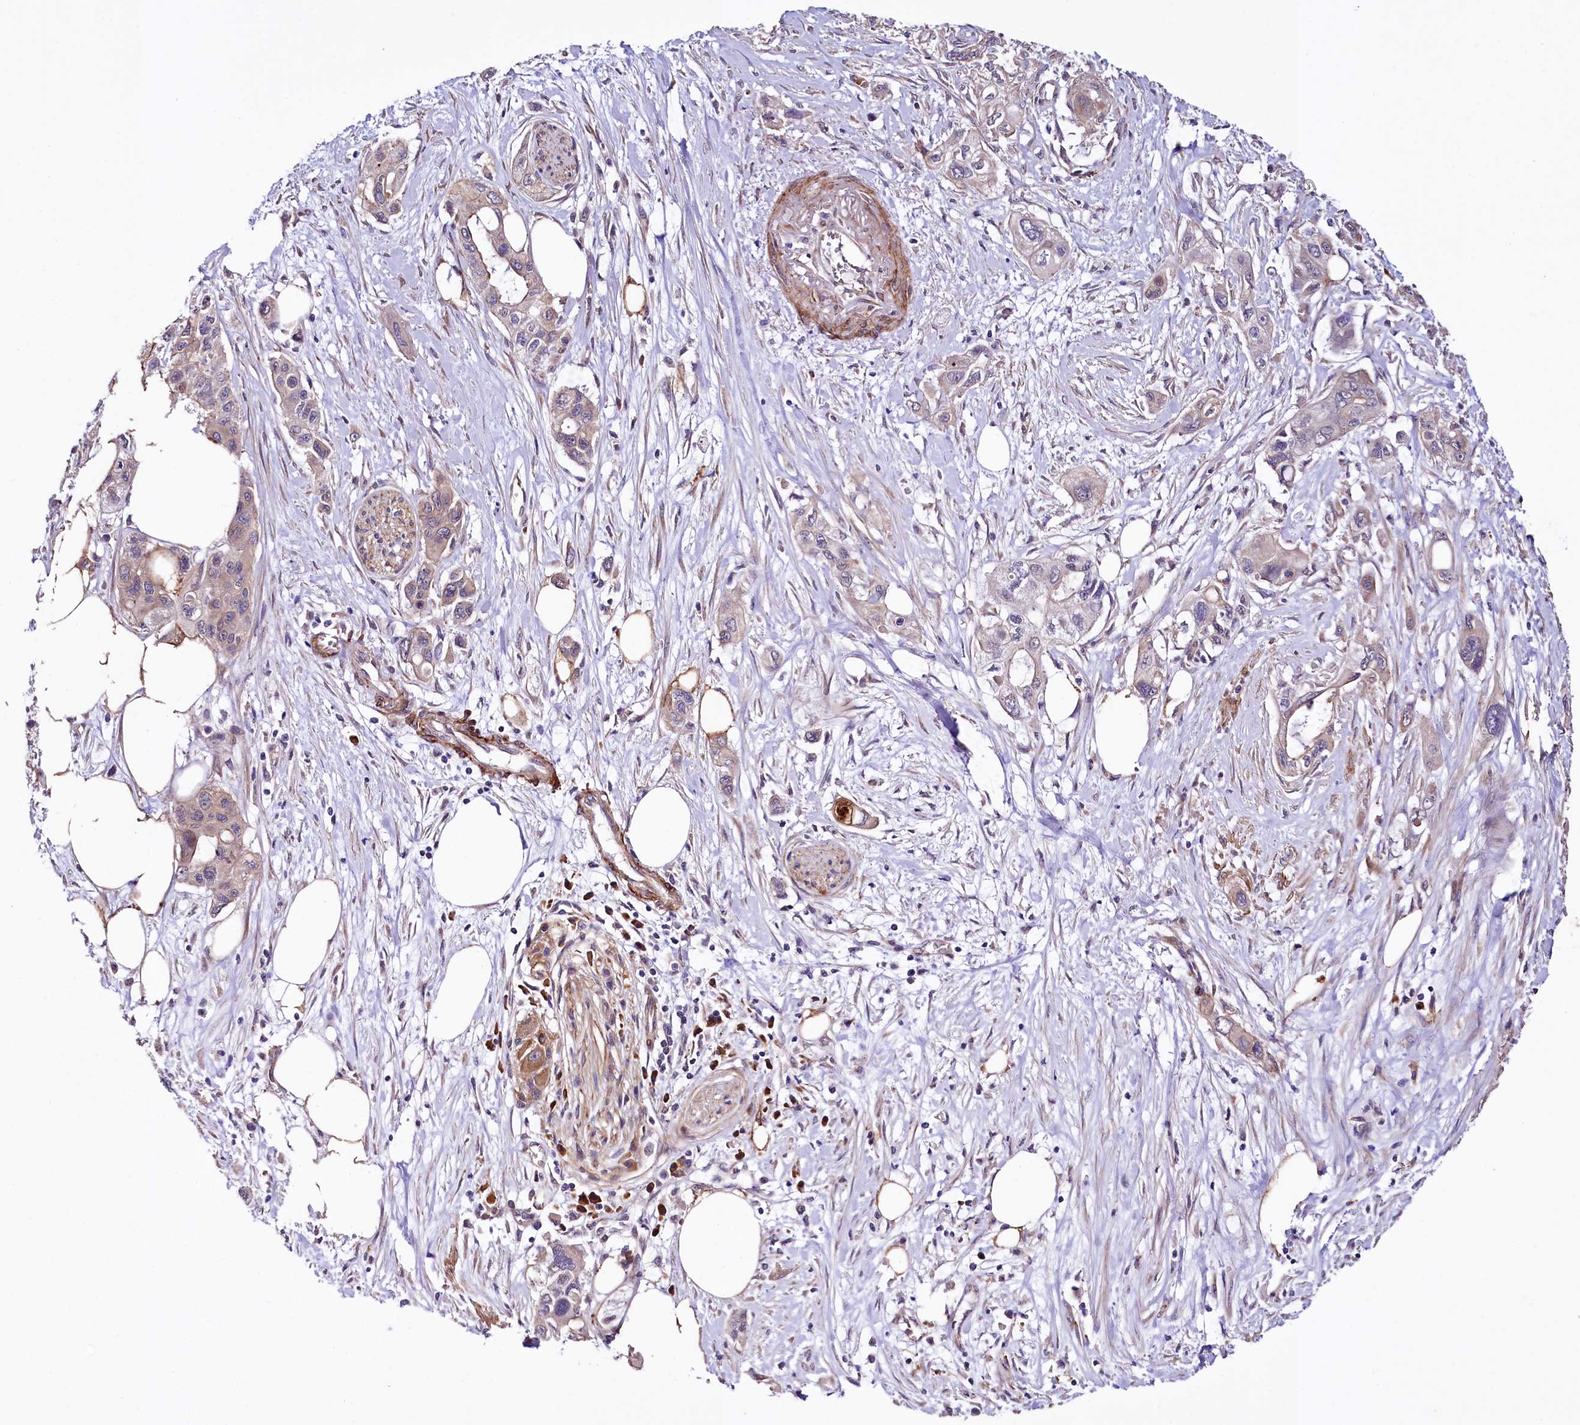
{"staining": {"intensity": "moderate", "quantity": "<25%", "location": "cytoplasmic/membranous"}, "tissue": "pancreatic cancer", "cell_type": "Tumor cells", "image_type": "cancer", "snomed": [{"axis": "morphology", "description": "Adenocarcinoma, NOS"}, {"axis": "topography", "description": "Pancreas"}], "caption": "Immunohistochemistry histopathology image of human pancreatic cancer (adenocarcinoma) stained for a protein (brown), which reveals low levels of moderate cytoplasmic/membranous expression in about <25% of tumor cells.", "gene": "SPATS2", "patient": {"sex": "male", "age": 75}}